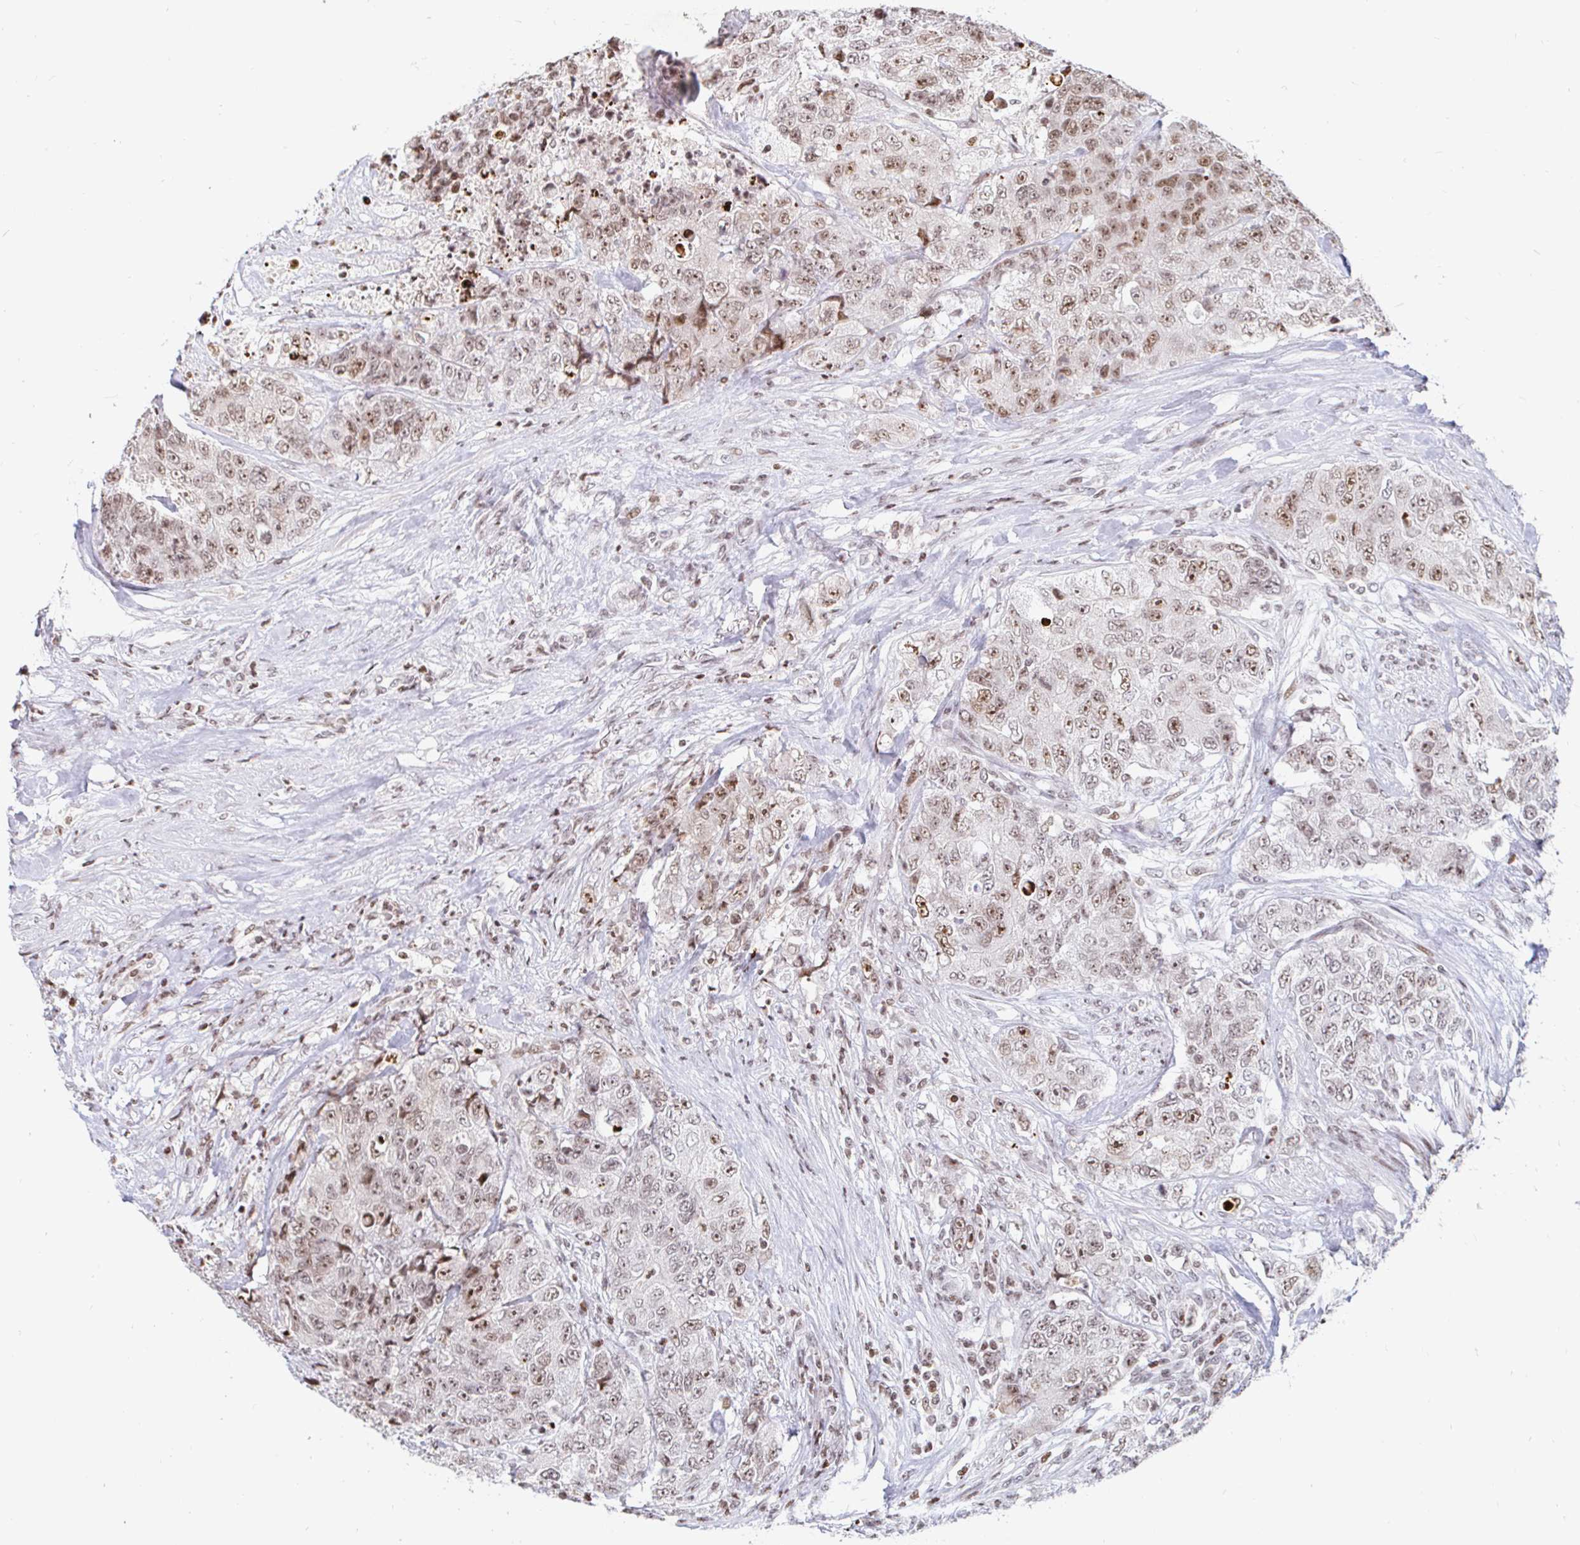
{"staining": {"intensity": "moderate", "quantity": ">75%", "location": "nuclear"}, "tissue": "urothelial cancer", "cell_type": "Tumor cells", "image_type": "cancer", "snomed": [{"axis": "morphology", "description": "Urothelial carcinoma, High grade"}, {"axis": "topography", "description": "Urinary bladder"}], "caption": "Immunohistochemistry (DAB) staining of human high-grade urothelial carcinoma demonstrates moderate nuclear protein positivity in about >75% of tumor cells.", "gene": "HOXC10", "patient": {"sex": "female", "age": 78}}